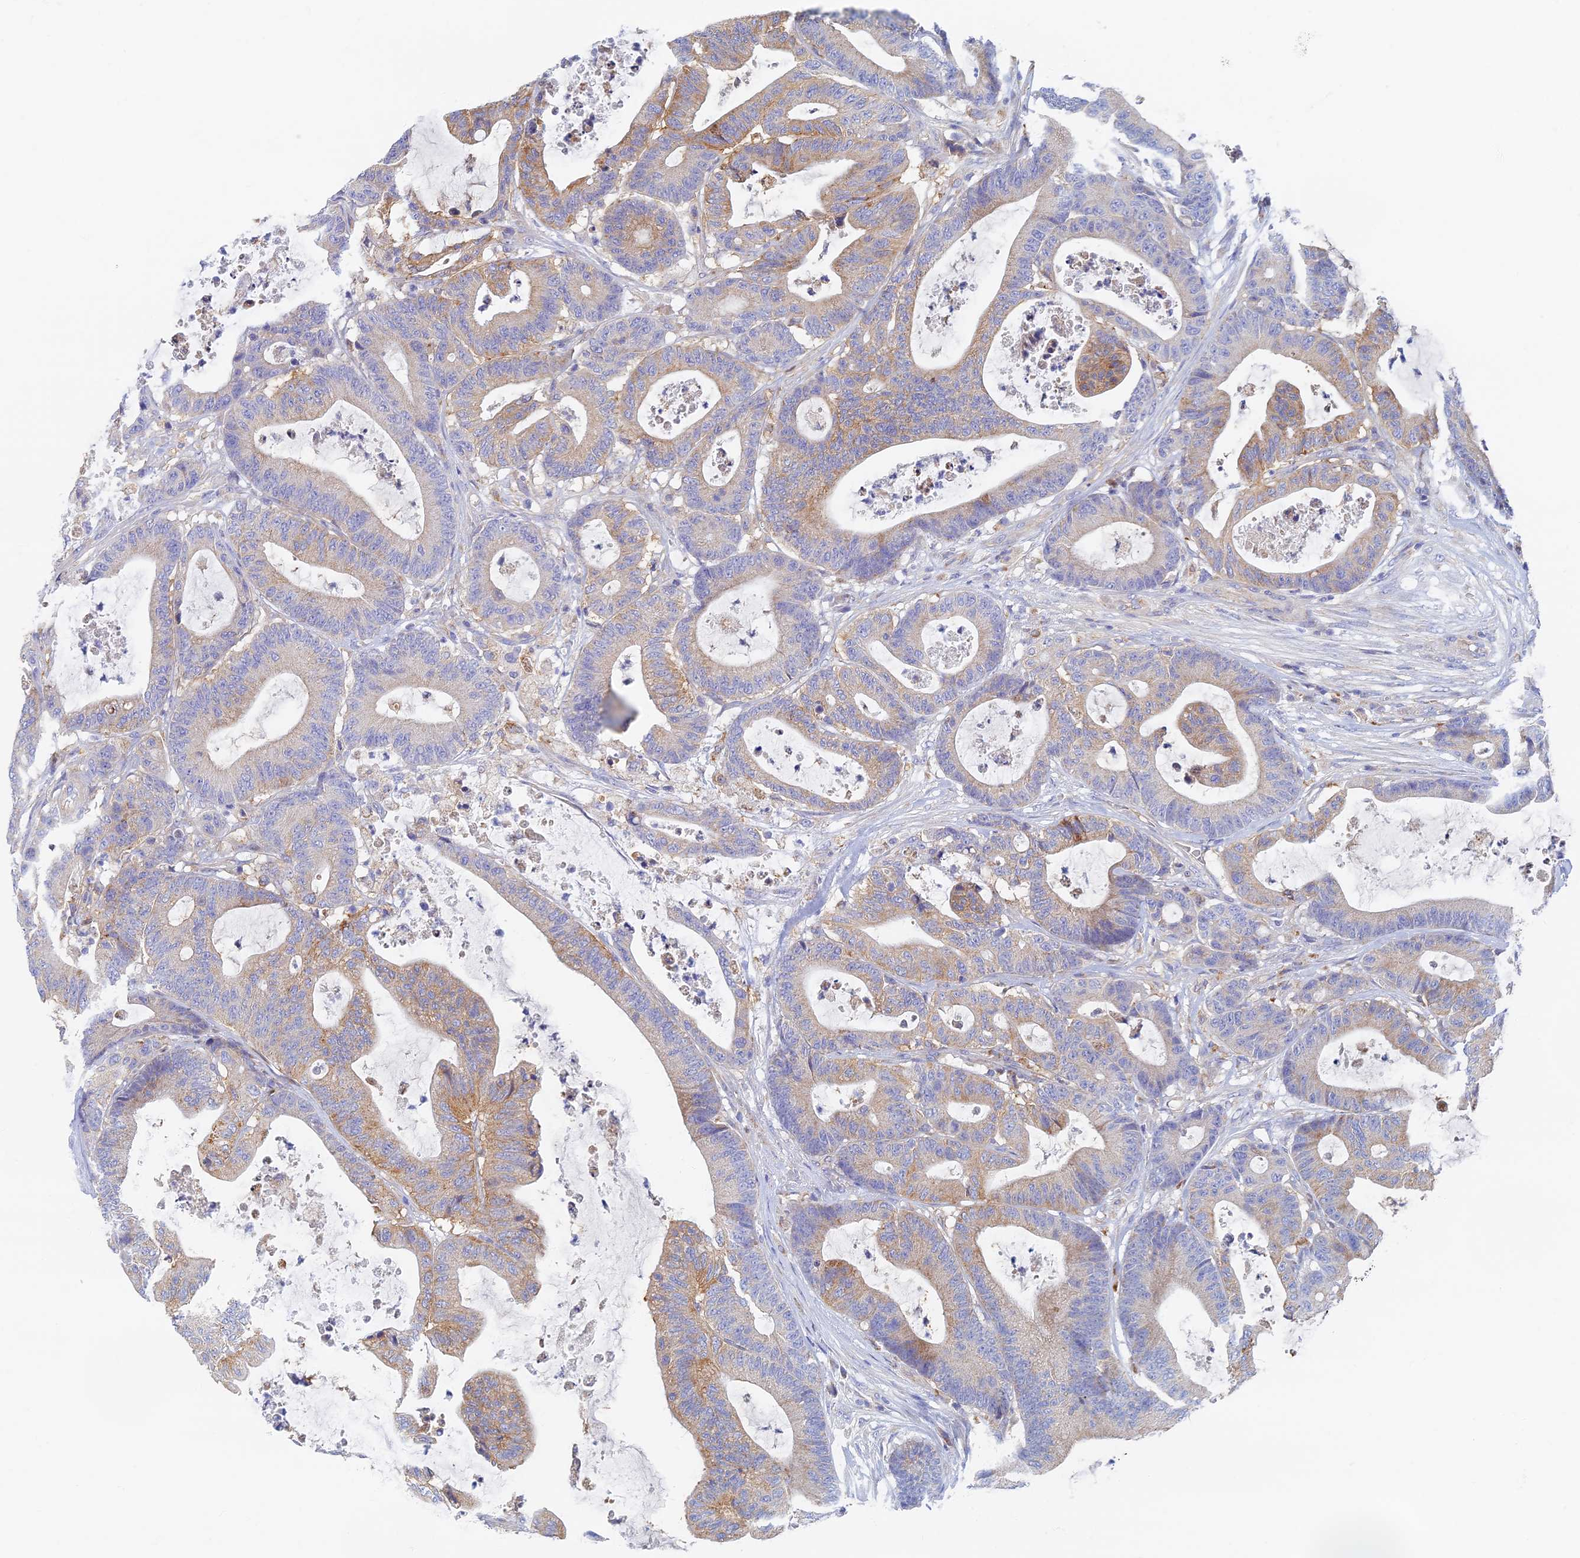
{"staining": {"intensity": "moderate", "quantity": "<25%", "location": "cytoplasmic/membranous"}, "tissue": "colorectal cancer", "cell_type": "Tumor cells", "image_type": "cancer", "snomed": [{"axis": "morphology", "description": "Adenocarcinoma, NOS"}, {"axis": "topography", "description": "Colon"}], "caption": "There is low levels of moderate cytoplasmic/membranous positivity in tumor cells of adenocarcinoma (colorectal), as demonstrated by immunohistochemical staining (brown color).", "gene": "TMEM44", "patient": {"sex": "female", "age": 84}}